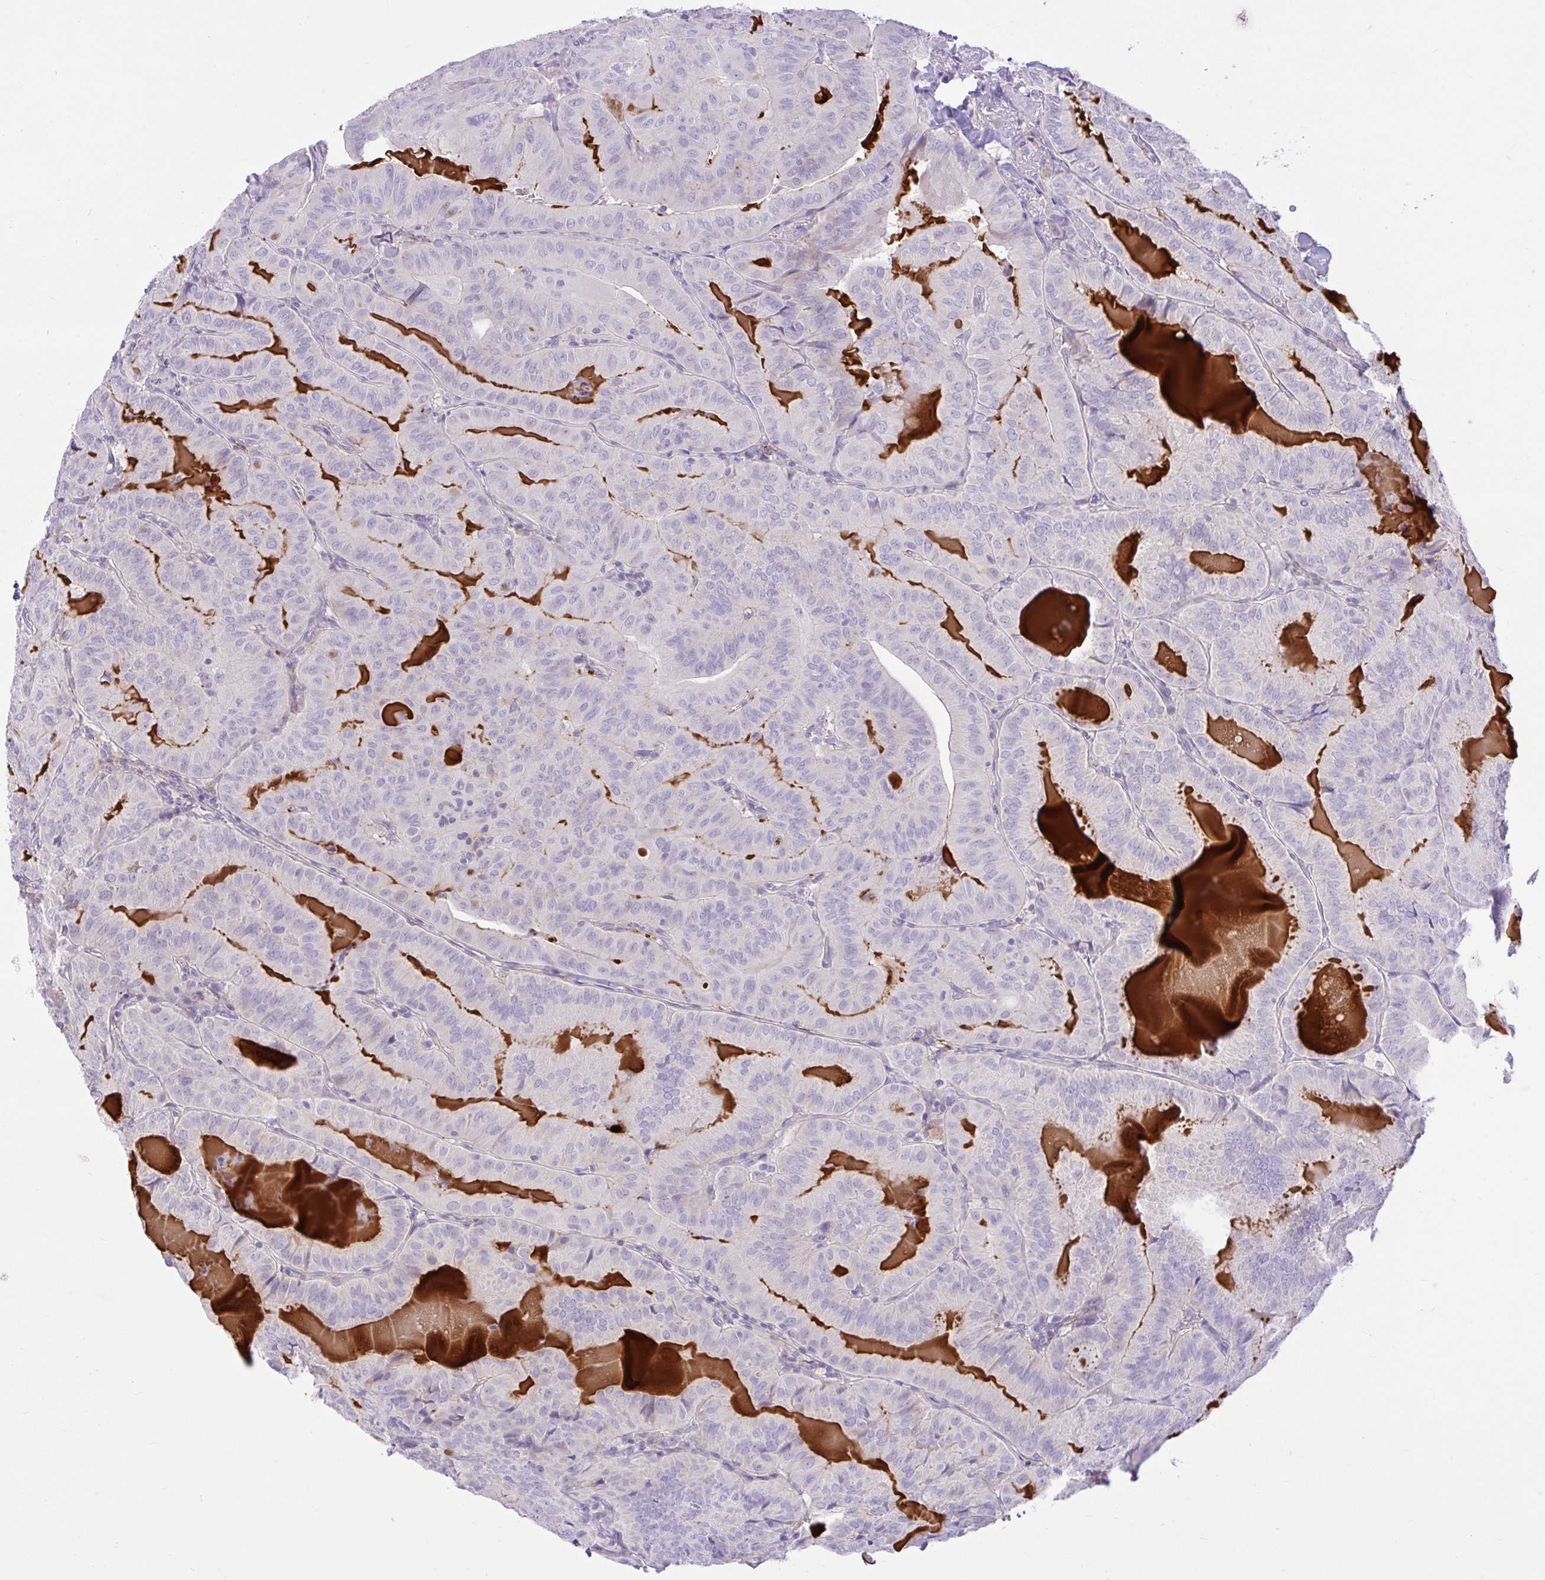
{"staining": {"intensity": "negative", "quantity": "none", "location": "none"}, "tissue": "thyroid cancer", "cell_type": "Tumor cells", "image_type": "cancer", "snomed": [{"axis": "morphology", "description": "Papillary adenocarcinoma, NOS"}, {"axis": "topography", "description": "Thyroid gland"}], "caption": "Tumor cells show no significant protein expression in papillary adenocarcinoma (thyroid).", "gene": "ZNF101", "patient": {"sex": "female", "age": 68}}